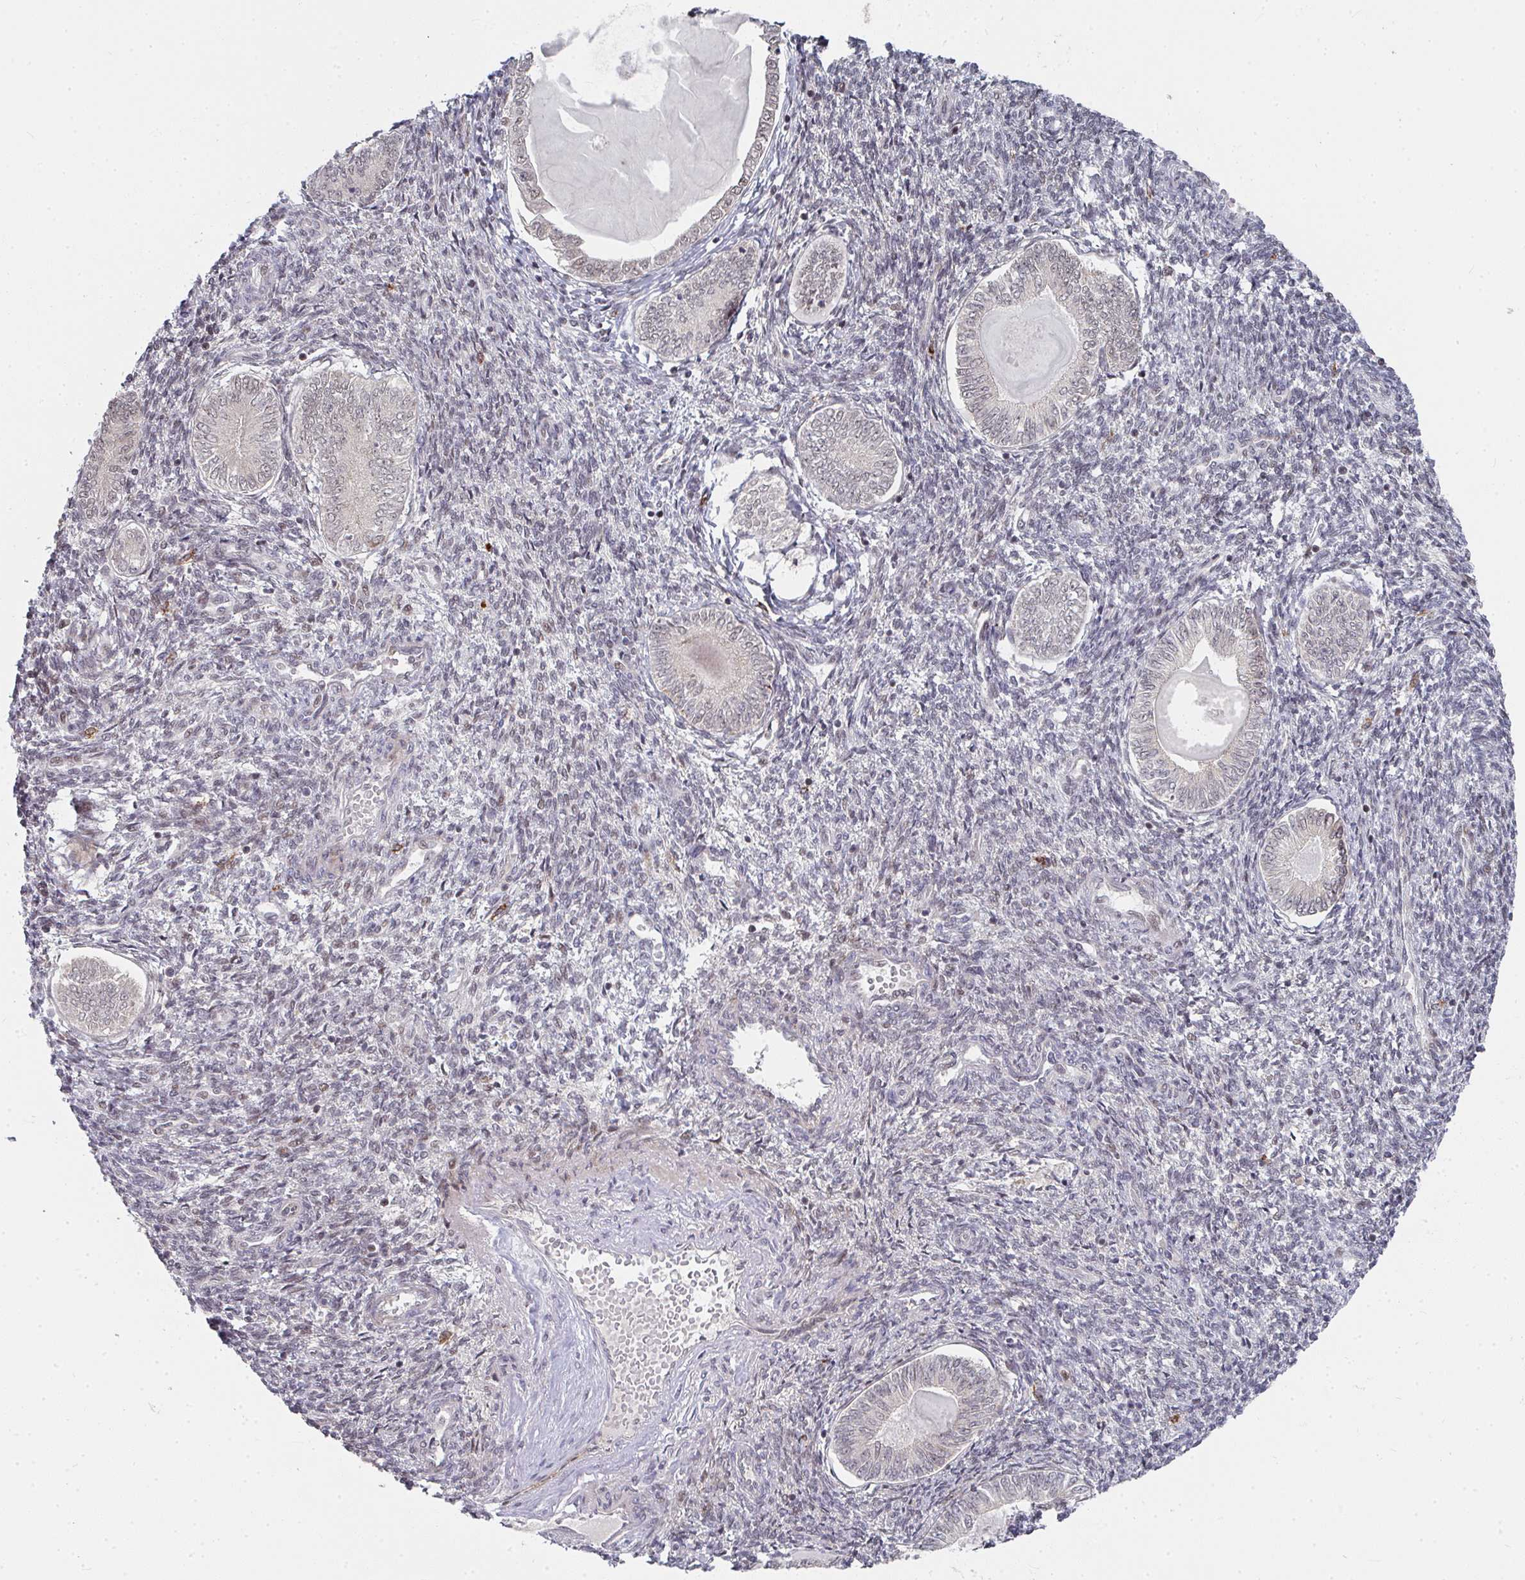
{"staining": {"intensity": "weak", "quantity": "<25%", "location": "nuclear"}, "tissue": "endometrial cancer", "cell_type": "Tumor cells", "image_type": "cancer", "snomed": [{"axis": "morphology", "description": "Carcinoma, NOS"}, {"axis": "topography", "description": "Uterus"}], "caption": "A high-resolution micrograph shows IHC staining of endometrial carcinoma, which shows no significant expression in tumor cells.", "gene": "RBBP5", "patient": {"sex": "female", "age": 76}}